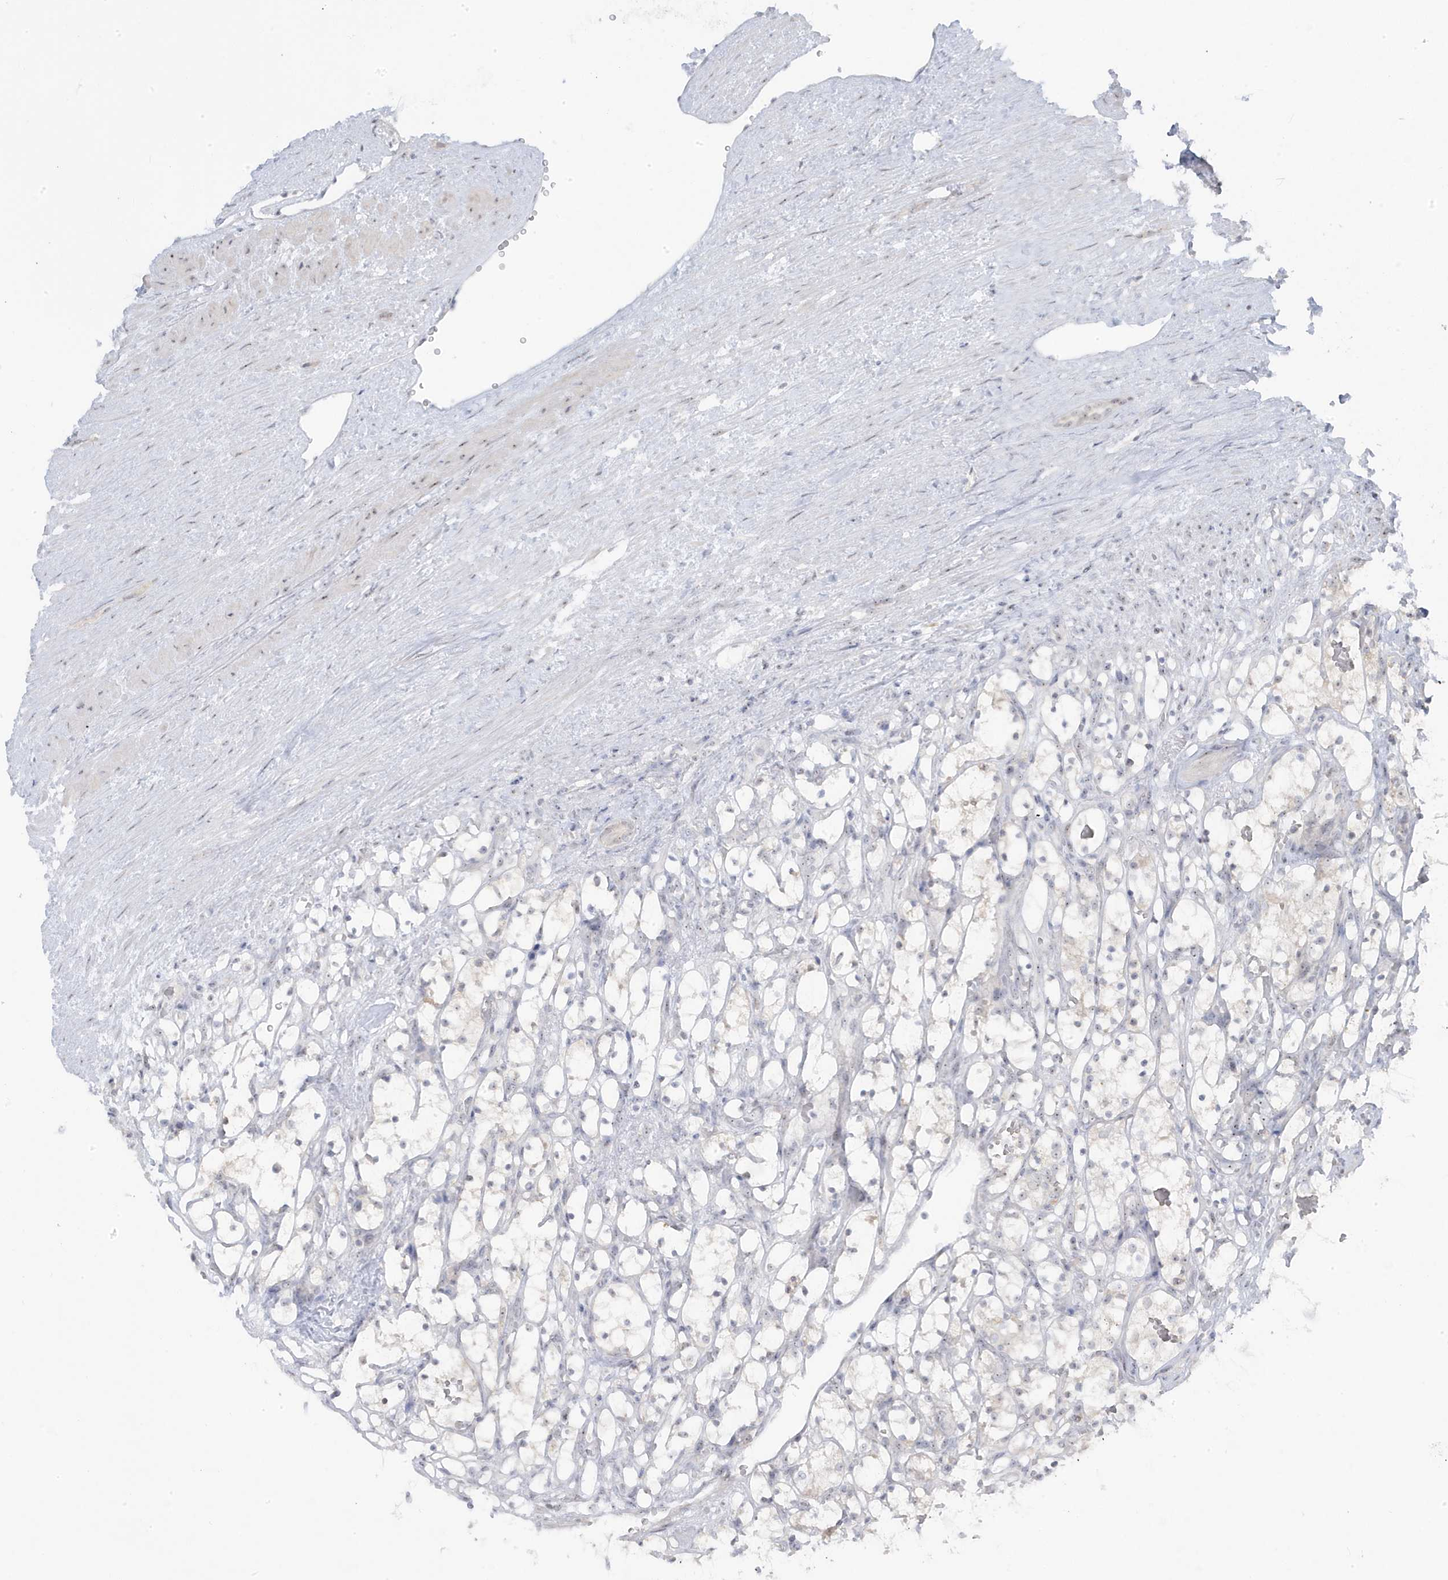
{"staining": {"intensity": "weak", "quantity": "<25%", "location": "nuclear"}, "tissue": "renal cancer", "cell_type": "Tumor cells", "image_type": "cancer", "snomed": [{"axis": "morphology", "description": "Adenocarcinoma, NOS"}, {"axis": "topography", "description": "Kidney"}], "caption": "Tumor cells are negative for brown protein staining in adenocarcinoma (renal).", "gene": "TSEN15", "patient": {"sex": "female", "age": 69}}